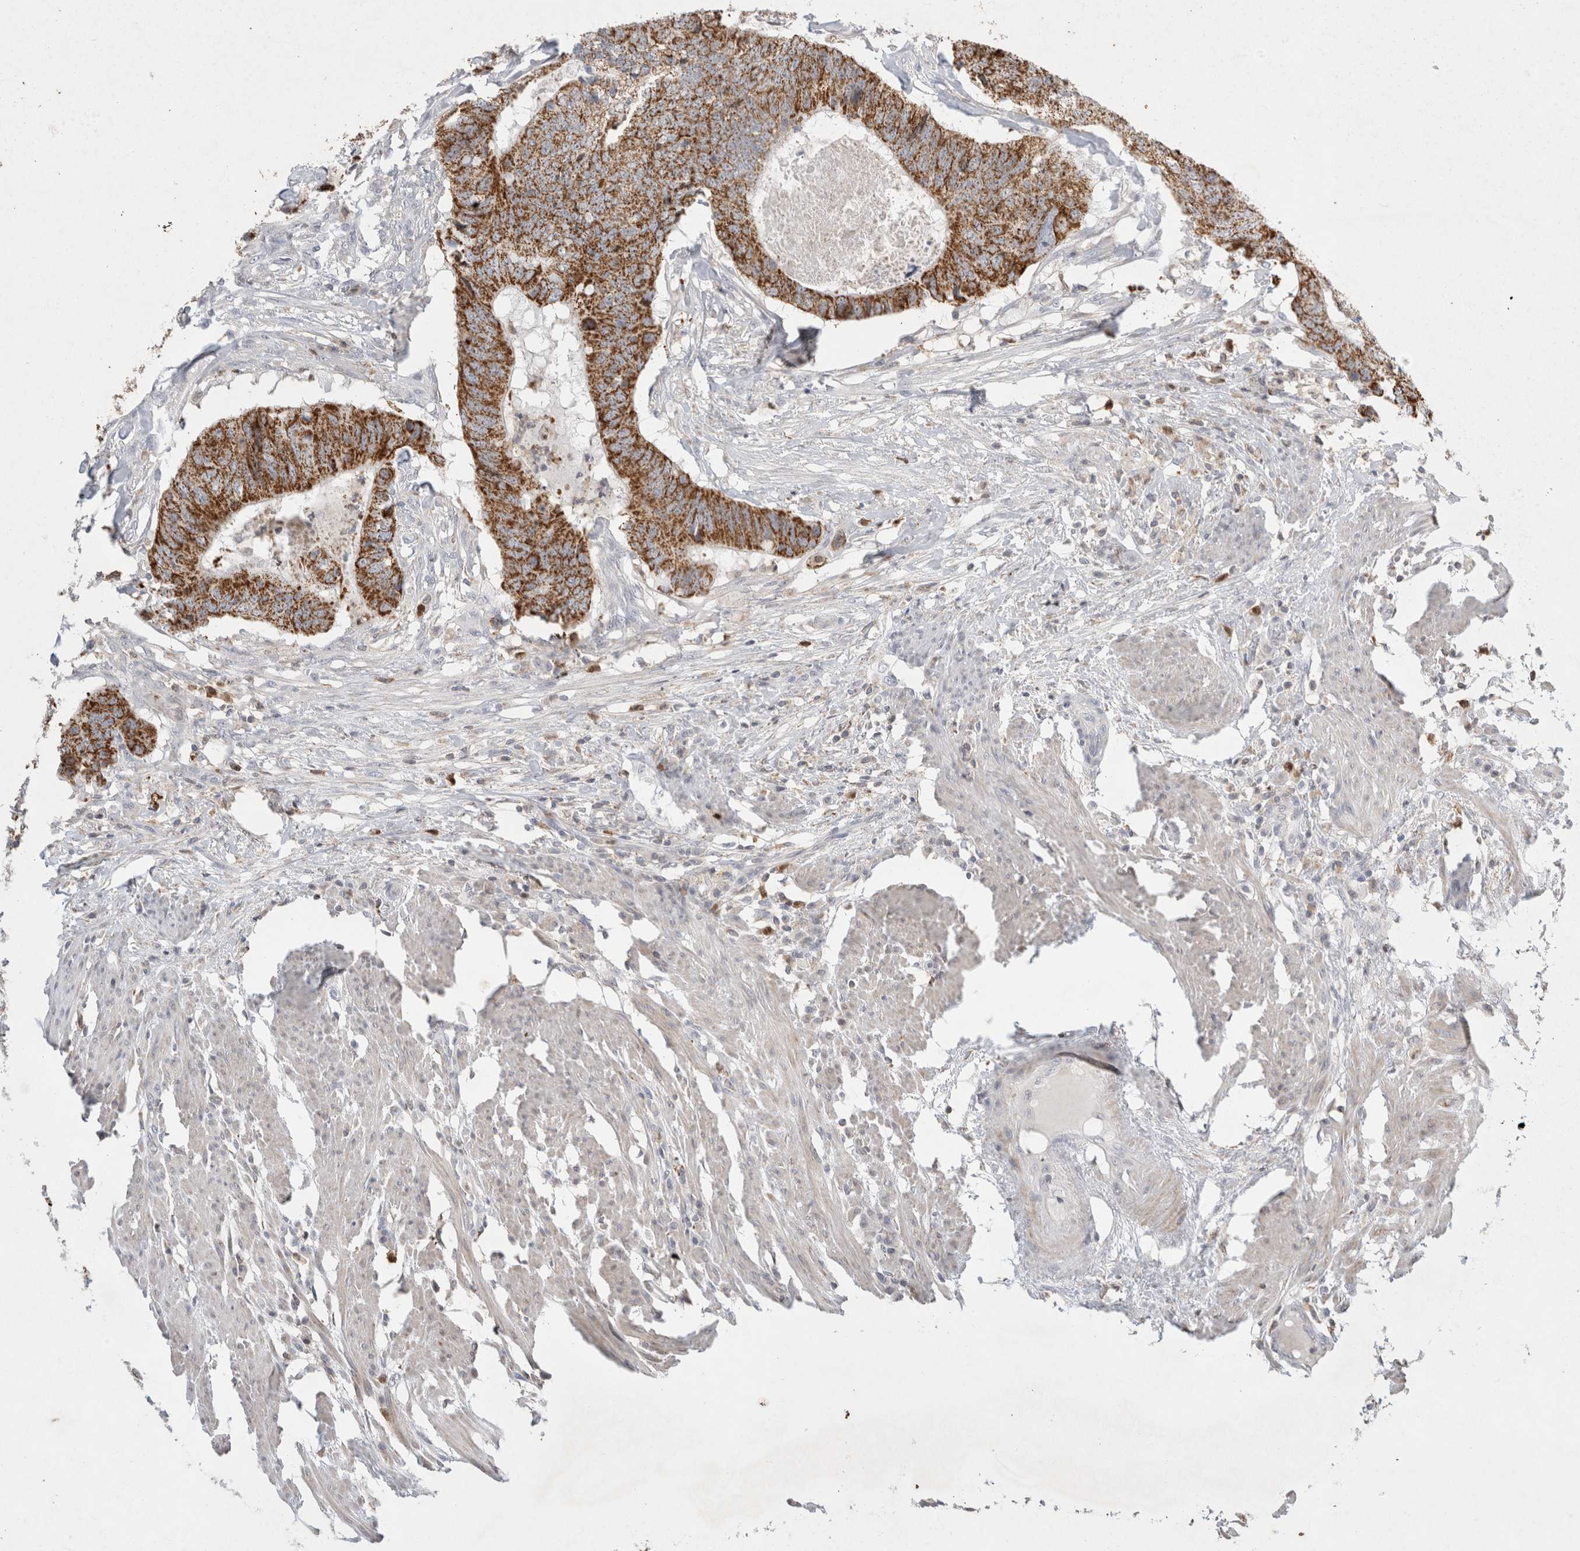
{"staining": {"intensity": "strong", "quantity": ">75%", "location": "cytoplasmic/membranous"}, "tissue": "colorectal cancer", "cell_type": "Tumor cells", "image_type": "cancer", "snomed": [{"axis": "morphology", "description": "Adenocarcinoma, NOS"}, {"axis": "topography", "description": "Colon"}], "caption": "IHC image of neoplastic tissue: adenocarcinoma (colorectal) stained using immunohistochemistry demonstrates high levels of strong protein expression localized specifically in the cytoplasmic/membranous of tumor cells, appearing as a cytoplasmic/membranous brown color.", "gene": "AGMAT", "patient": {"sex": "male", "age": 56}}